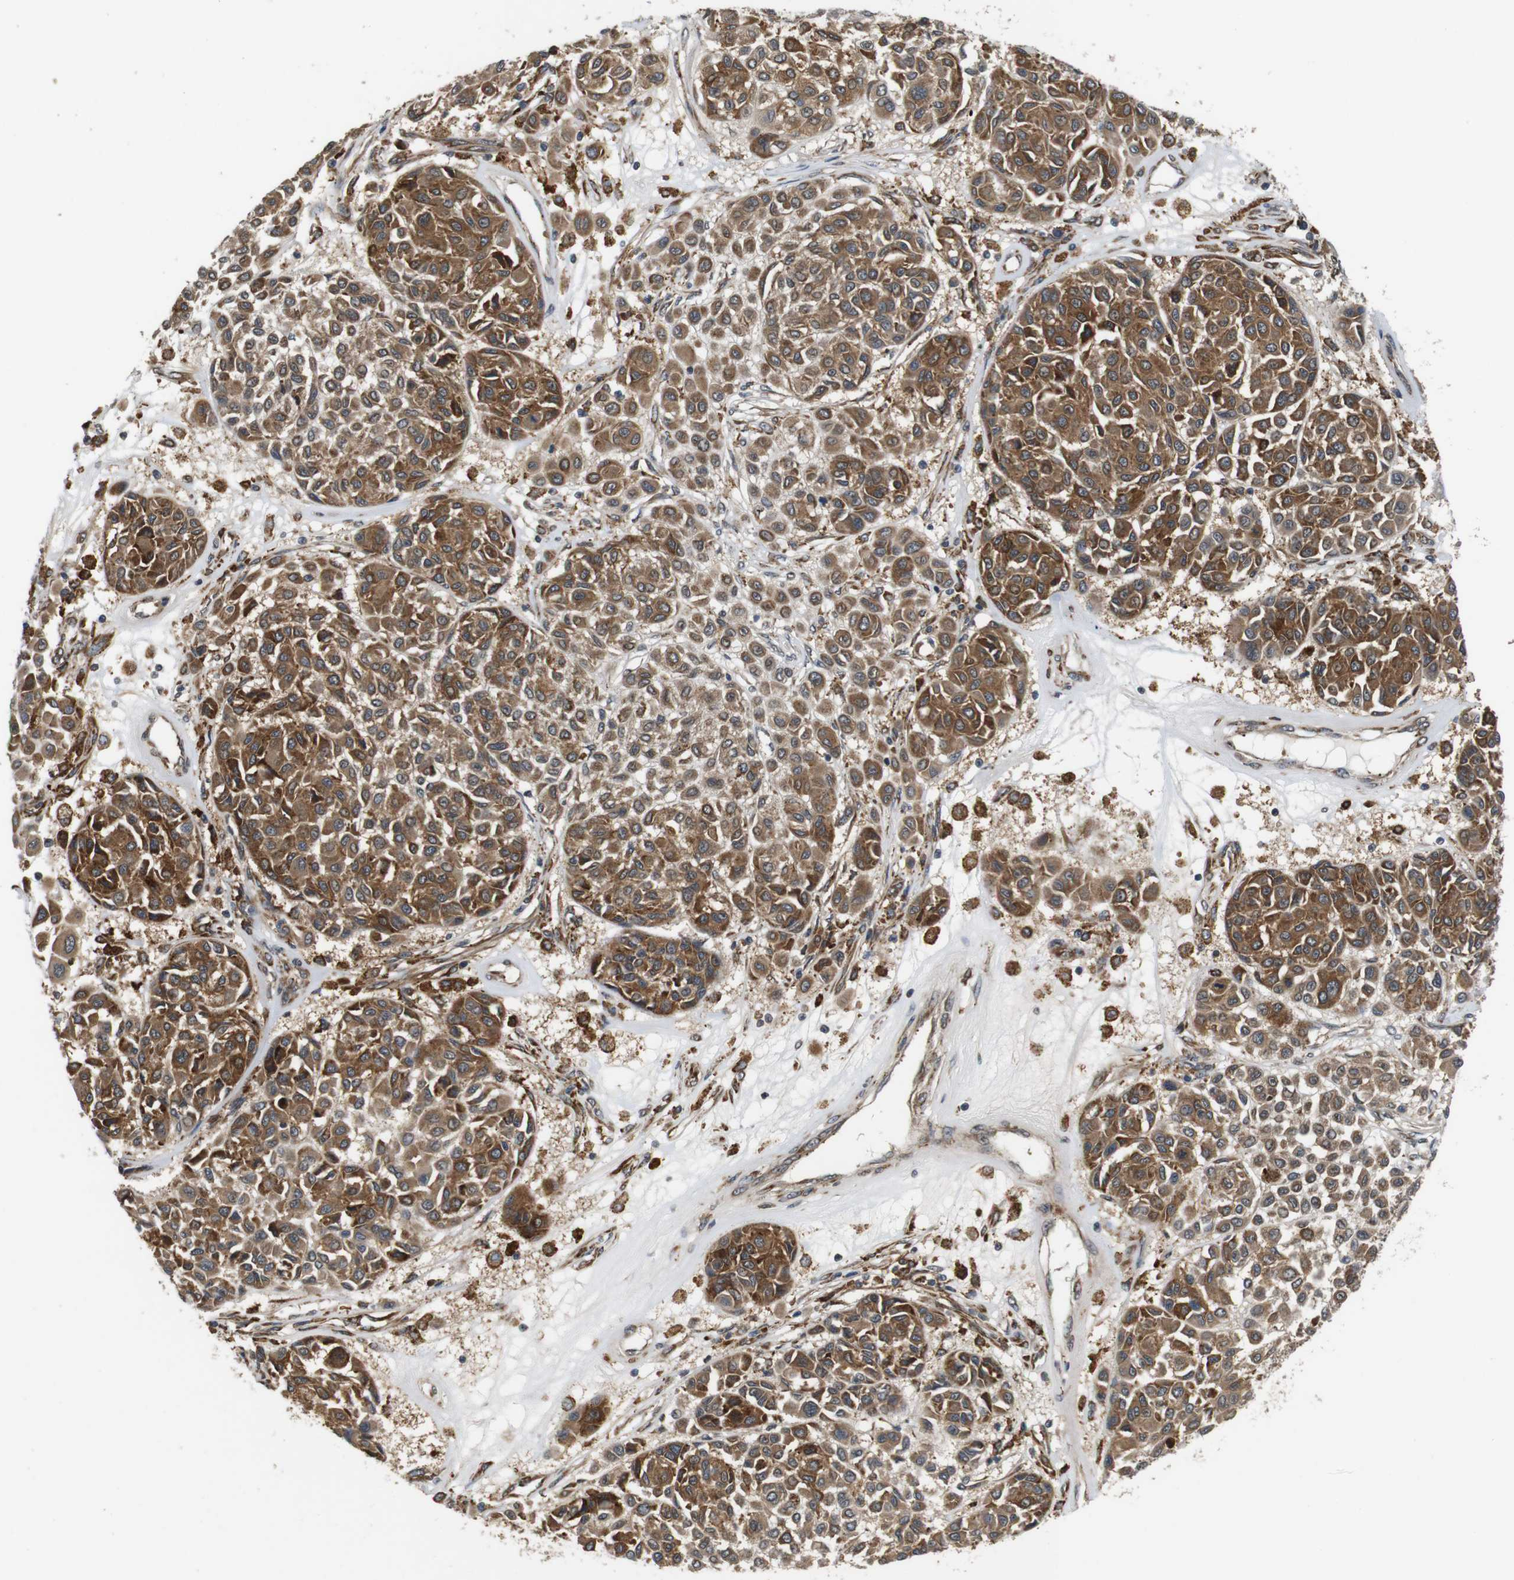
{"staining": {"intensity": "moderate", "quantity": ">75%", "location": "cytoplasmic/membranous"}, "tissue": "melanoma", "cell_type": "Tumor cells", "image_type": "cancer", "snomed": [{"axis": "morphology", "description": "Malignant melanoma, Metastatic site"}, {"axis": "topography", "description": "Soft tissue"}], "caption": "Moderate cytoplasmic/membranous positivity for a protein is seen in about >75% of tumor cells of malignant melanoma (metastatic site) using immunohistochemistry.", "gene": "EPHB2", "patient": {"sex": "male", "age": 41}}